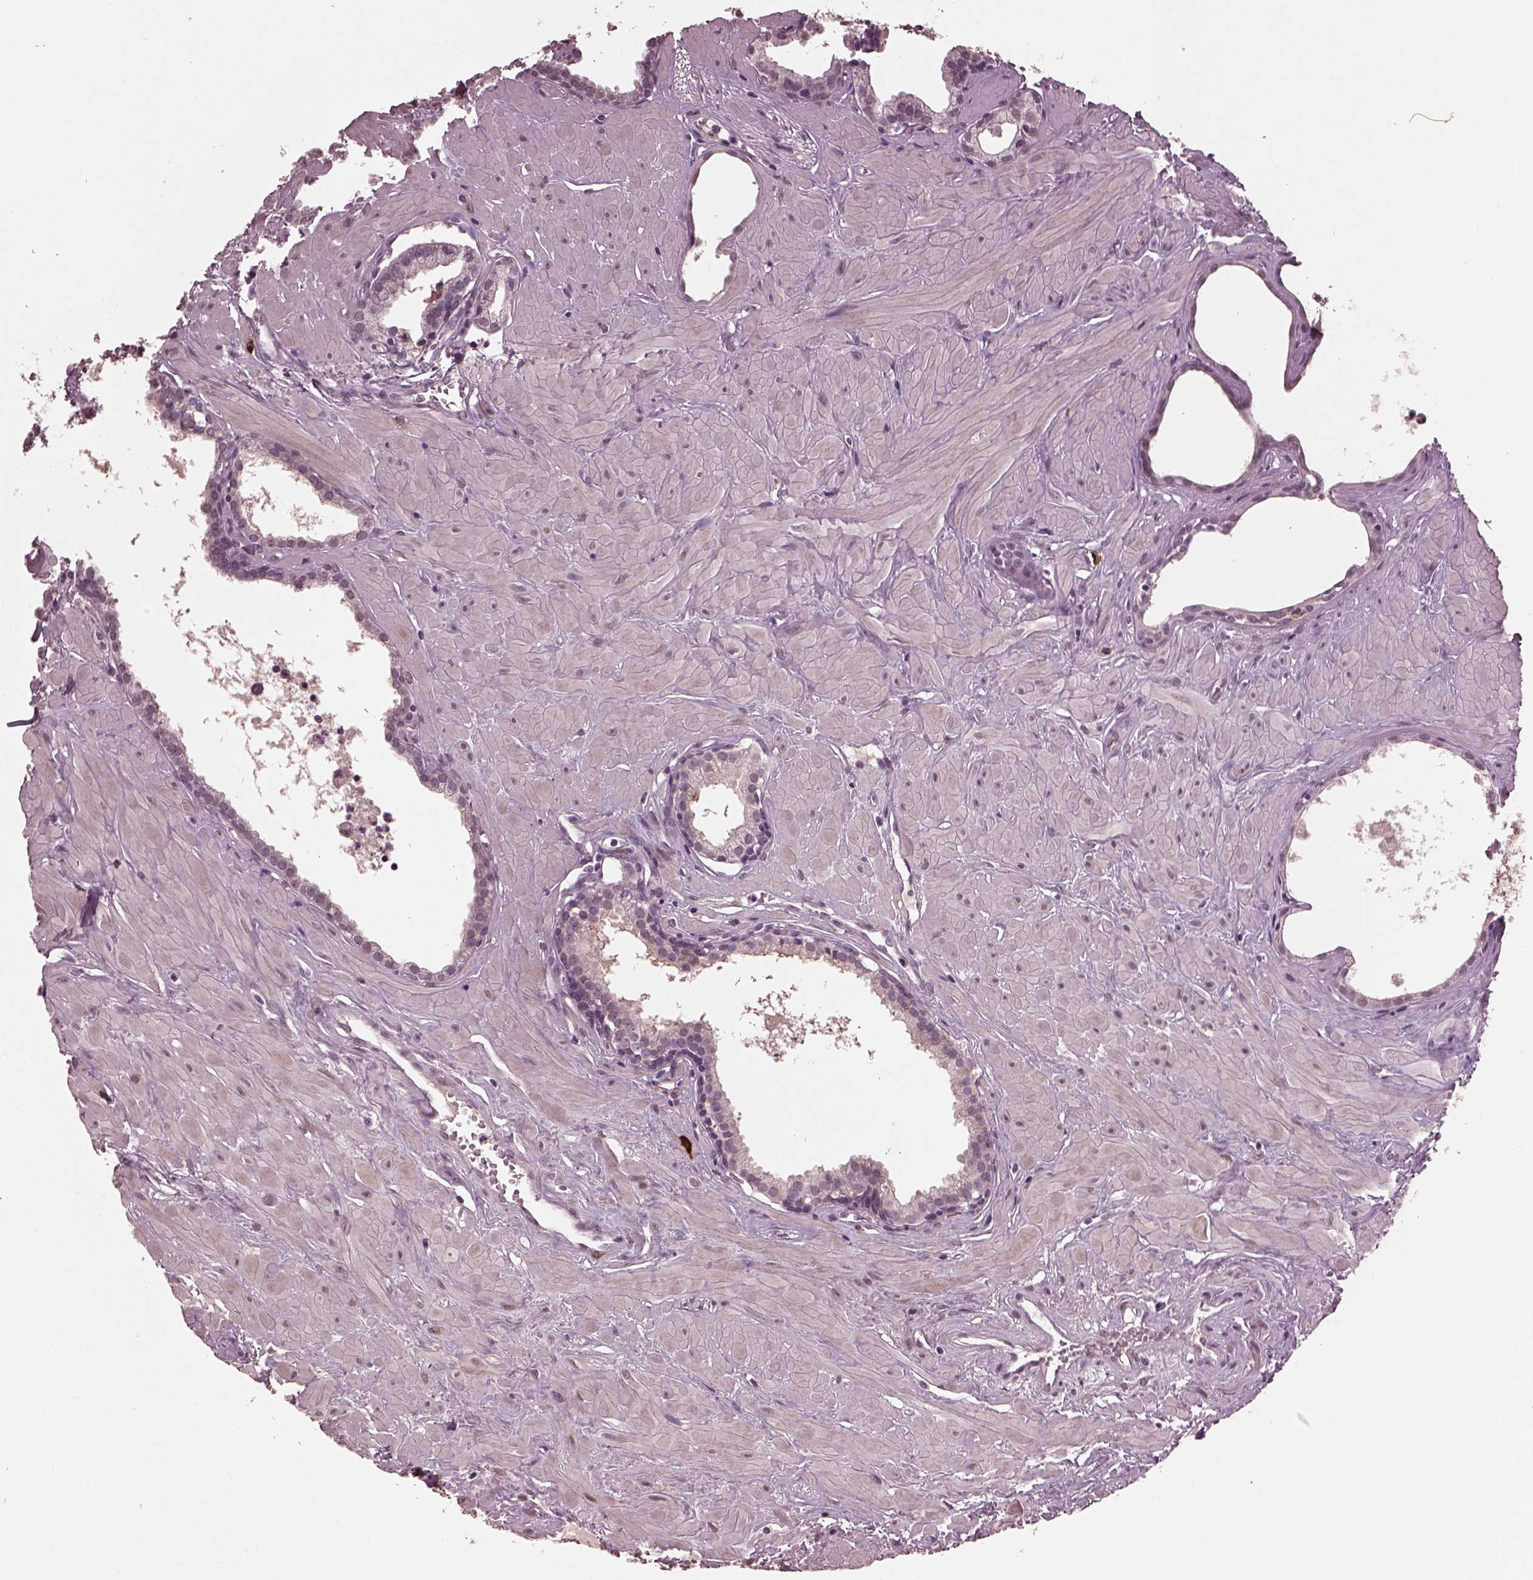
{"staining": {"intensity": "negative", "quantity": "none", "location": "none"}, "tissue": "prostate", "cell_type": "Glandular cells", "image_type": "normal", "snomed": [{"axis": "morphology", "description": "Normal tissue, NOS"}, {"axis": "topography", "description": "Prostate"}], "caption": "Immunohistochemistry micrograph of benign prostate: prostate stained with DAB (3,3'-diaminobenzidine) exhibits no significant protein expression in glandular cells. Nuclei are stained in blue.", "gene": "IL18RAP", "patient": {"sex": "male", "age": 48}}